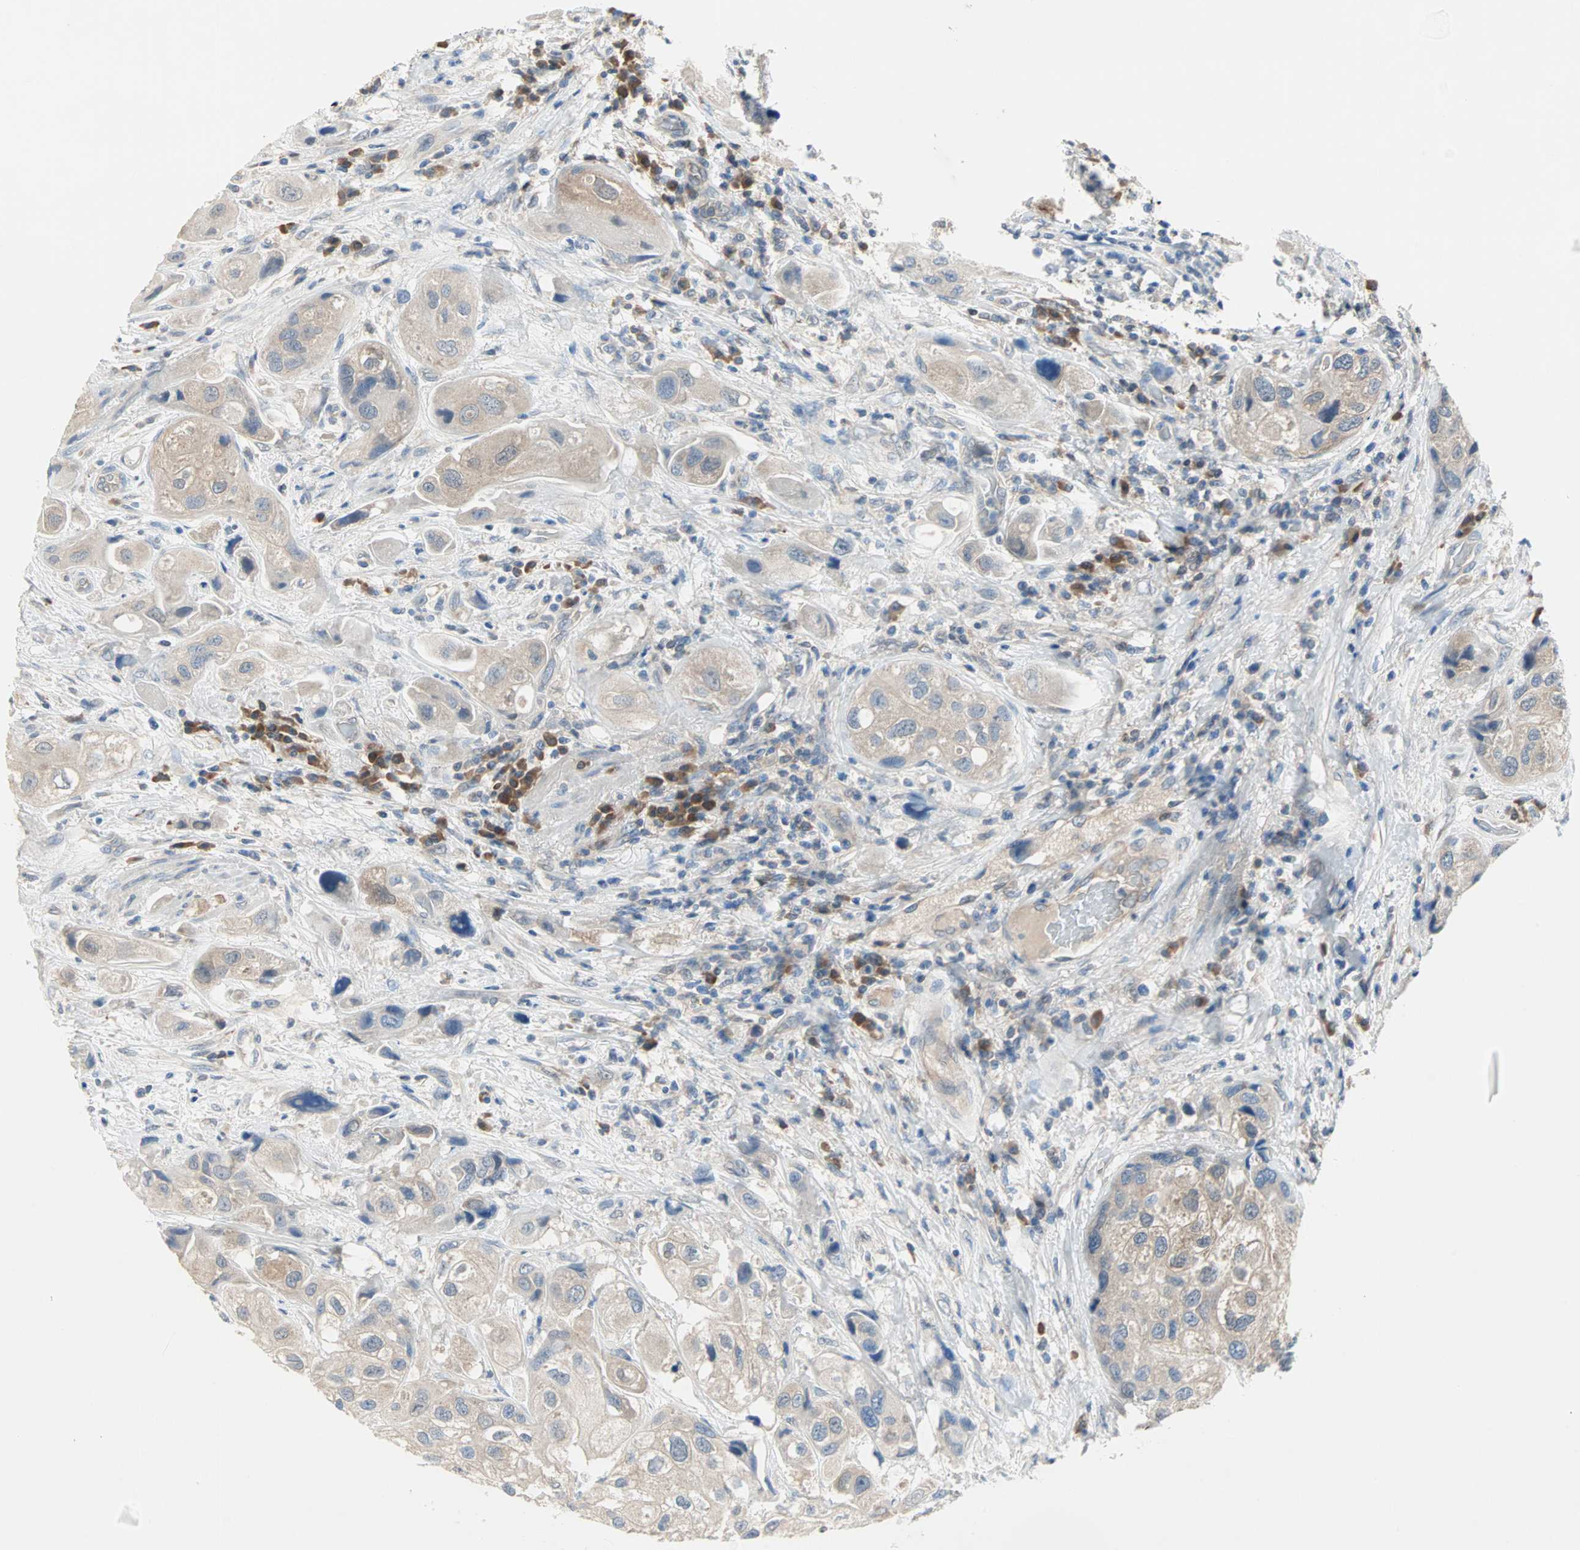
{"staining": {"intensity": "weak", "quantity": ">75%", "location": "cytoplasmic/membranous"}, "tissue": "urothelial cancer", "cell_type": "Tumor cells", "image_type": "cancer", "snomed": [{"axis": "morphology", "description": "Urothelial carcinoma, High grade"}, {"axis": "topography", "description": "Urinary bladder"}], "caption": "There is low levels of weak cytoplasmic/membranous expression in tumor cells of urothelial cancer, as demonstrated by immunohistochemical staining (brown color).", "gene": "MPI", "patient": {"sex": "female", "age": 64}}